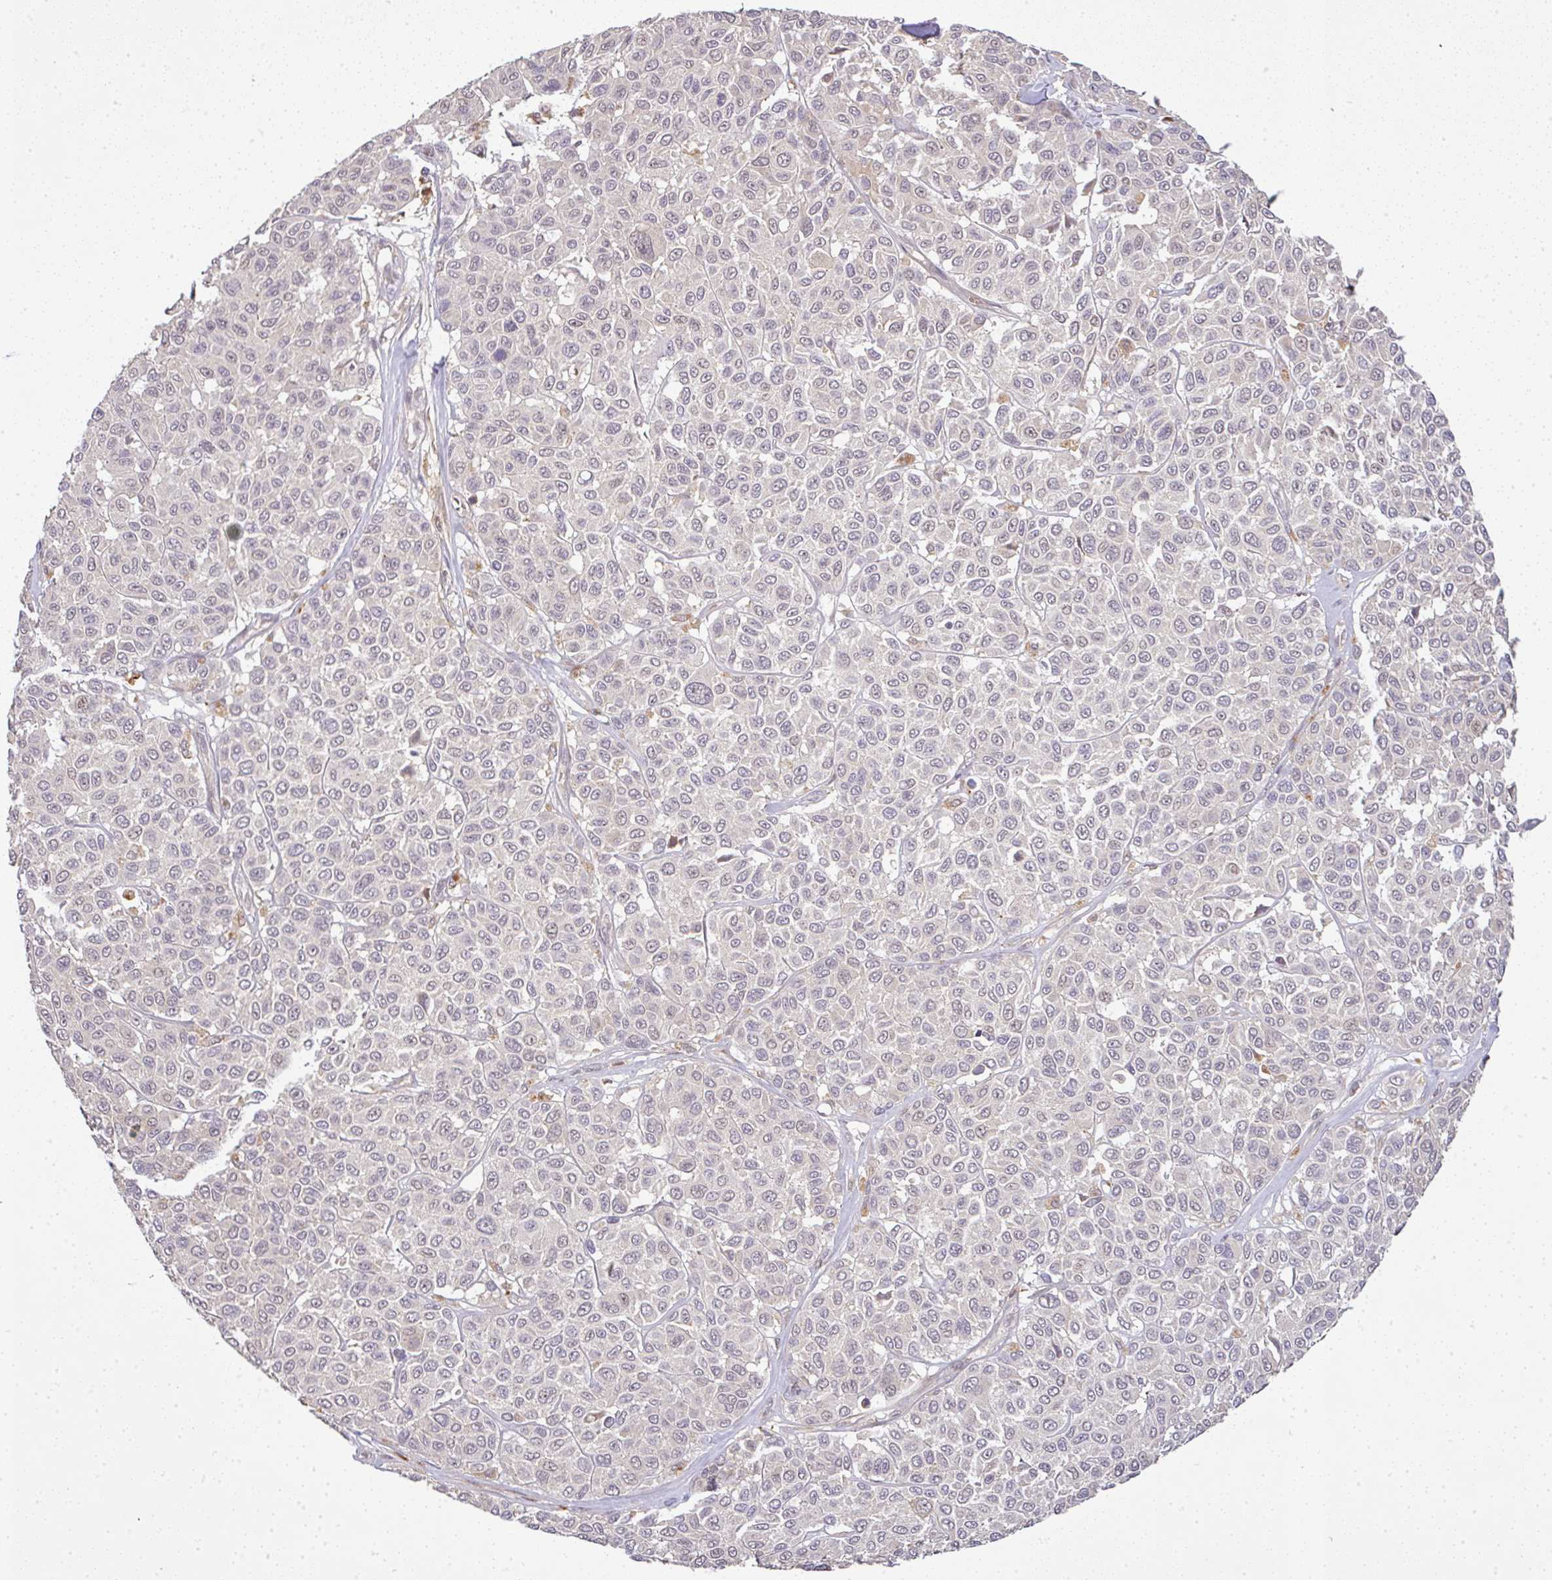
{"staining": {"intensity": "negative", "quantity": "none", "location": "none"}, "tissue": "melanoma", "cell_type": "Tumor cells", "image_type": "cancer", "snomed": [{"axis": "morphology", "description": "Malignant melanoma, NOS"}, {"axis": "topography", "description": "Skin"}], "caption": "Photomicrograph shows no significant protein expression in tumor cells of melanoma.", "gene": "FAM153A", "patient": {"sex": "female", "age": 66}}